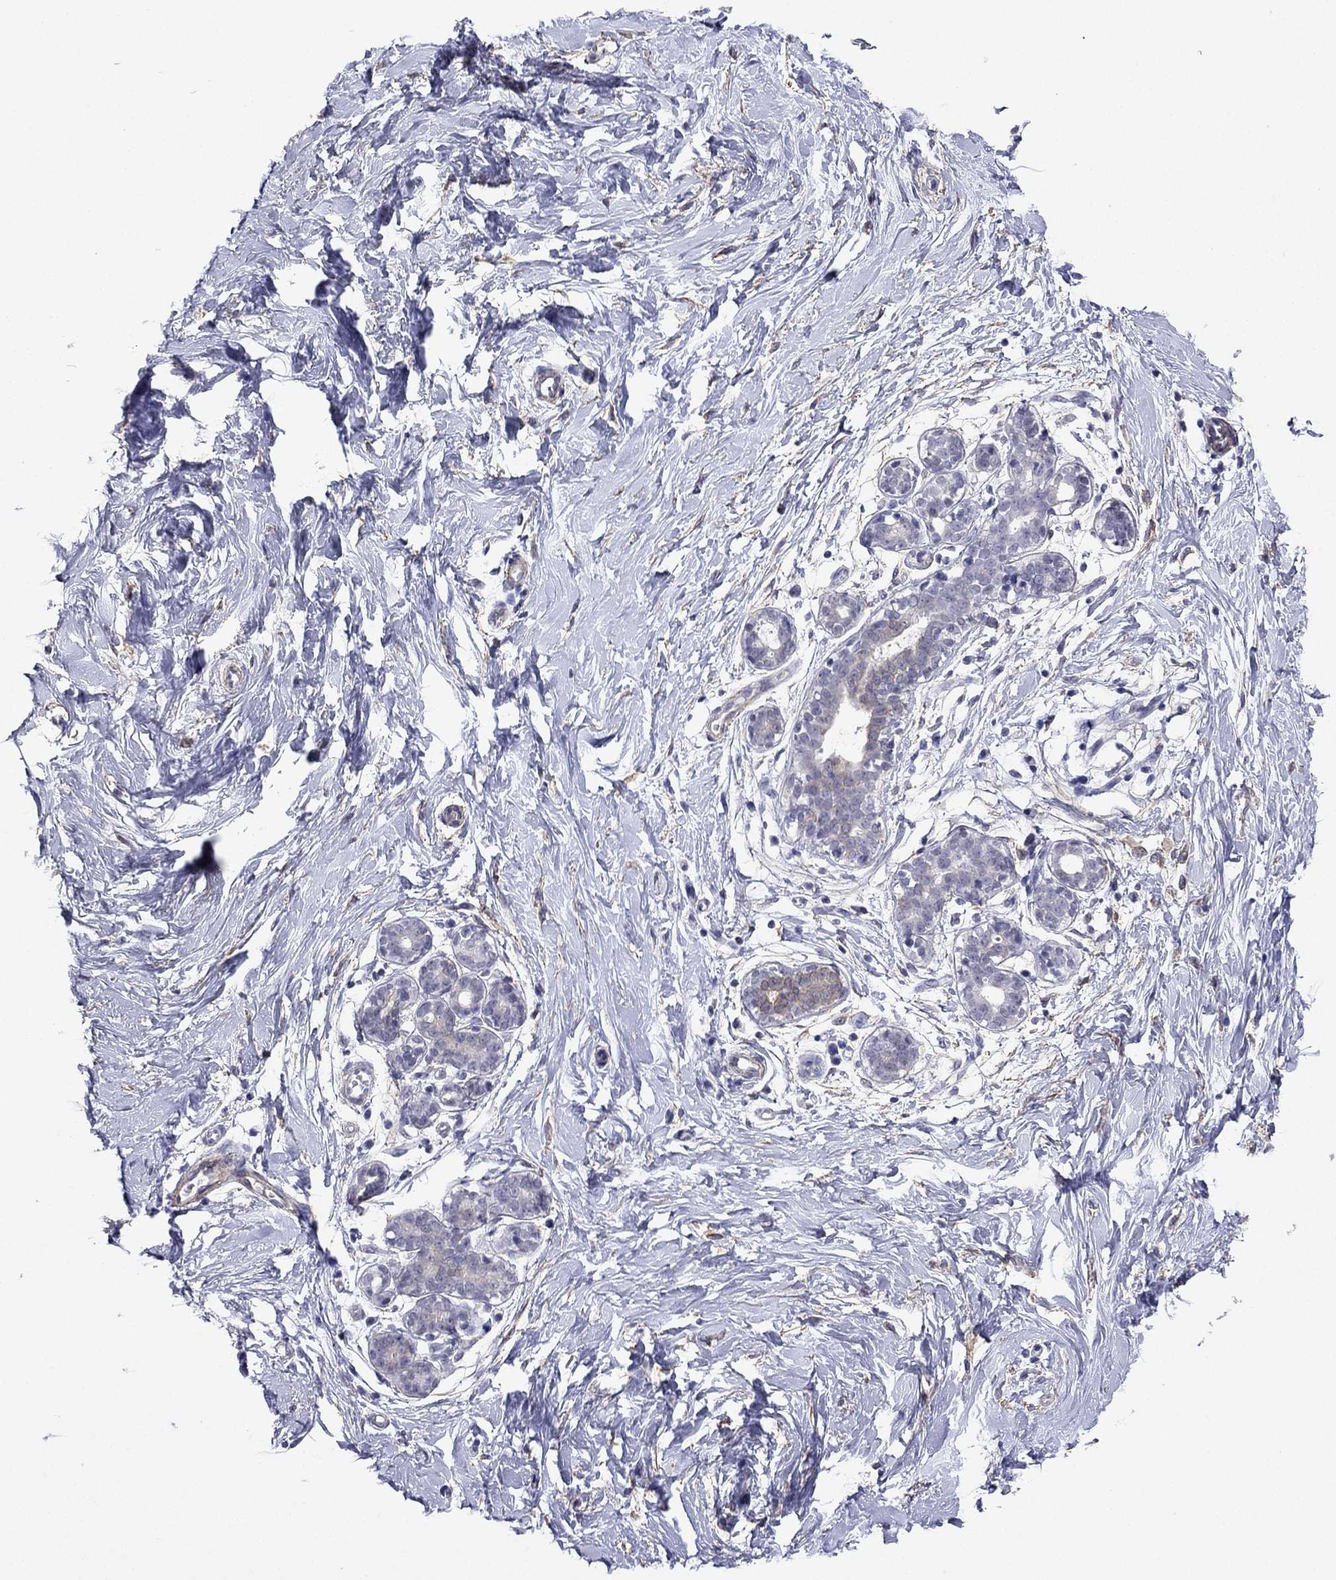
{"staining": {"intensity": "negative", "quantity": "none", "location": "none"}, "tissue": "breast", "cell_type": "Adipocytes", "image_type": "normal", "snomed": [{"axis": "morphology", "description": "Normal tissue, NOS"}, {"axis": "topography", "description": "Breast"}], "caption": "Adipocytes are negative for protein expression in normal human breast. Brightfield microscopy of immunohistochemistry (IHC) stained with DAB (3,3'-diaminobenzidine) (brown) and hematoxylin (blue), captured at high magnification.", "gene": "MYMX", "patient": {"sex": "female", "age": 37}}